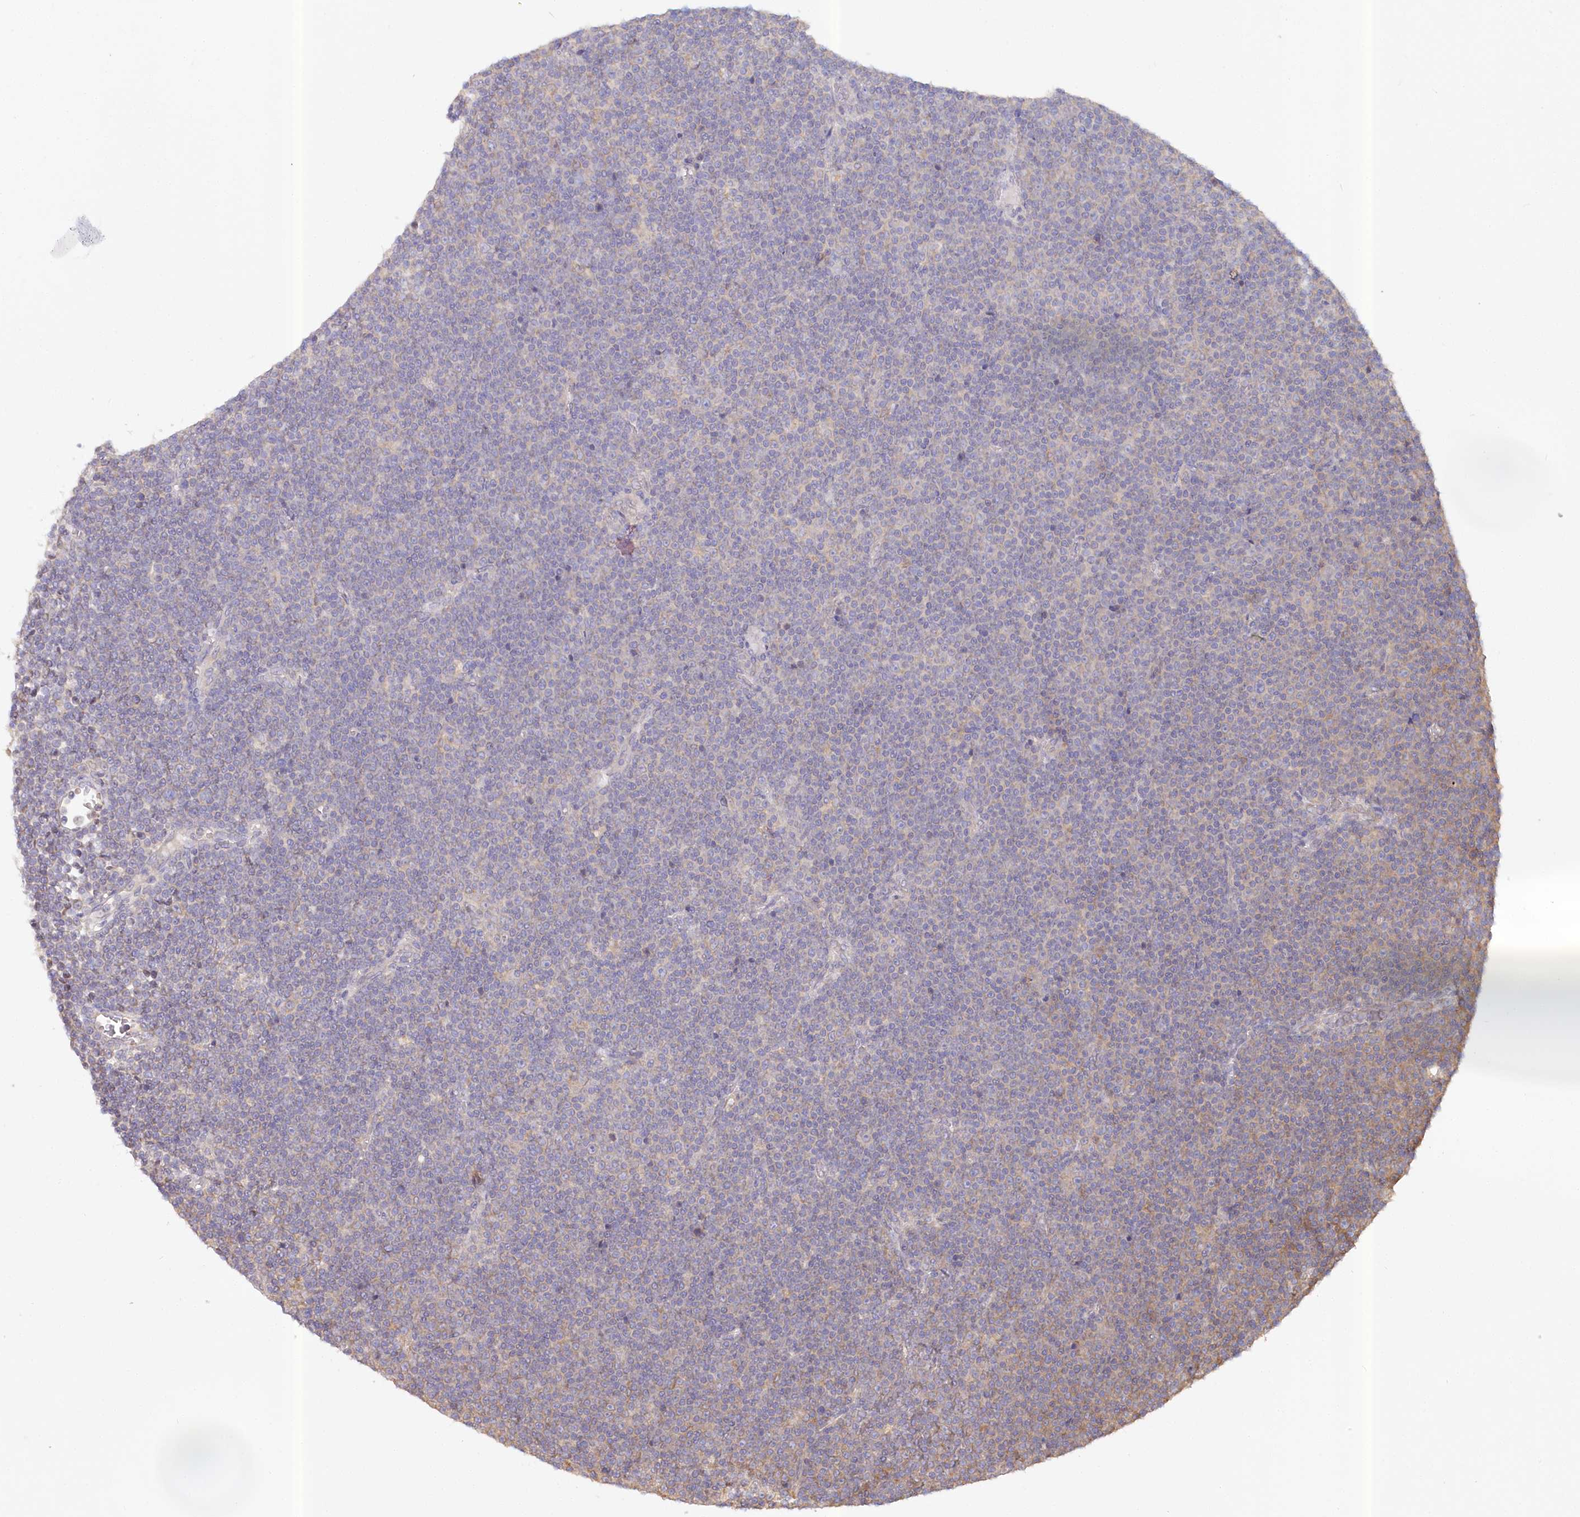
{"staining": {"intensity": "weak", "quantity": "<25%", "location": "cytoplasmic/membranous"}, "tissue": "lymphoma", "cell_type": "Tumor cells", "image_type": "cancer", "snomed": [{"axis": "morphology", "description": "Malignant lymphoma, non-Hodgkin's type, Low grade"}, {"axis": "topography", "description": "Lymph node"}], "caption": "Immunohistochemistry of lymphoma reveals no expression in tumor cells.", "gene": "PAIP2", "patient": {"sex": "female", "age": 67}}